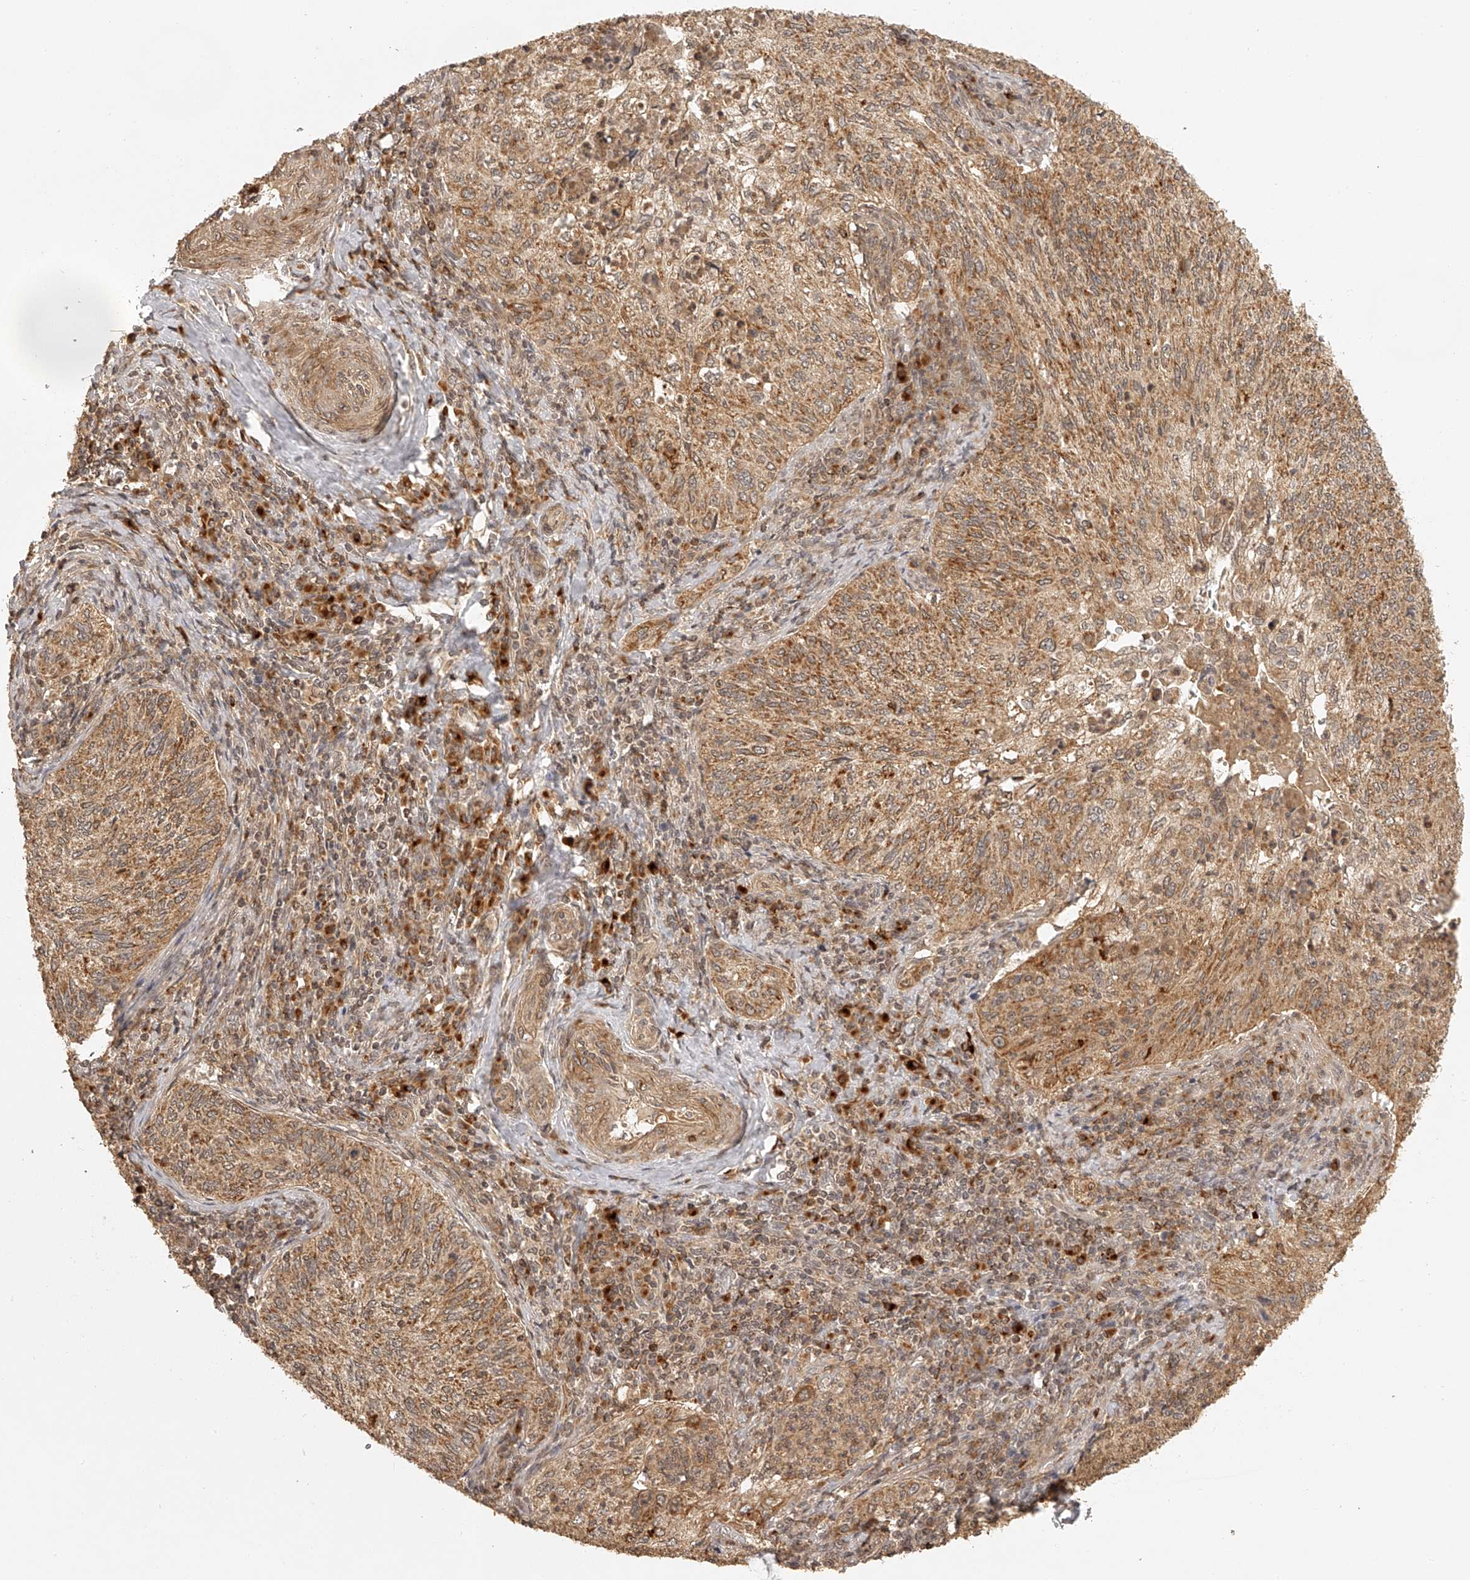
{"staining": {"intensity": "moderate", "quantity": ">75%", "location": "cytoplasmic/membranous"}, "tissue": "cervical cancer", "cell_type": "Tumor cells", "image_type": "cancer", "snomed": [{"axis": "morphology", "description": "Squamous cell carcinoma, NOS"}, {"axis": "topography", "description": "Cervix"}], "caption": "IHC (DAB (3,3'-diaminobenzidine)) staining of cervical cancer (squamous cell carcinoma) reveals moderate cytoplasmic/membranous protein expression in about >75% of tumor cells.", "gene": "BCL2L11", "patient": {"sex": "female", "age": 30}}